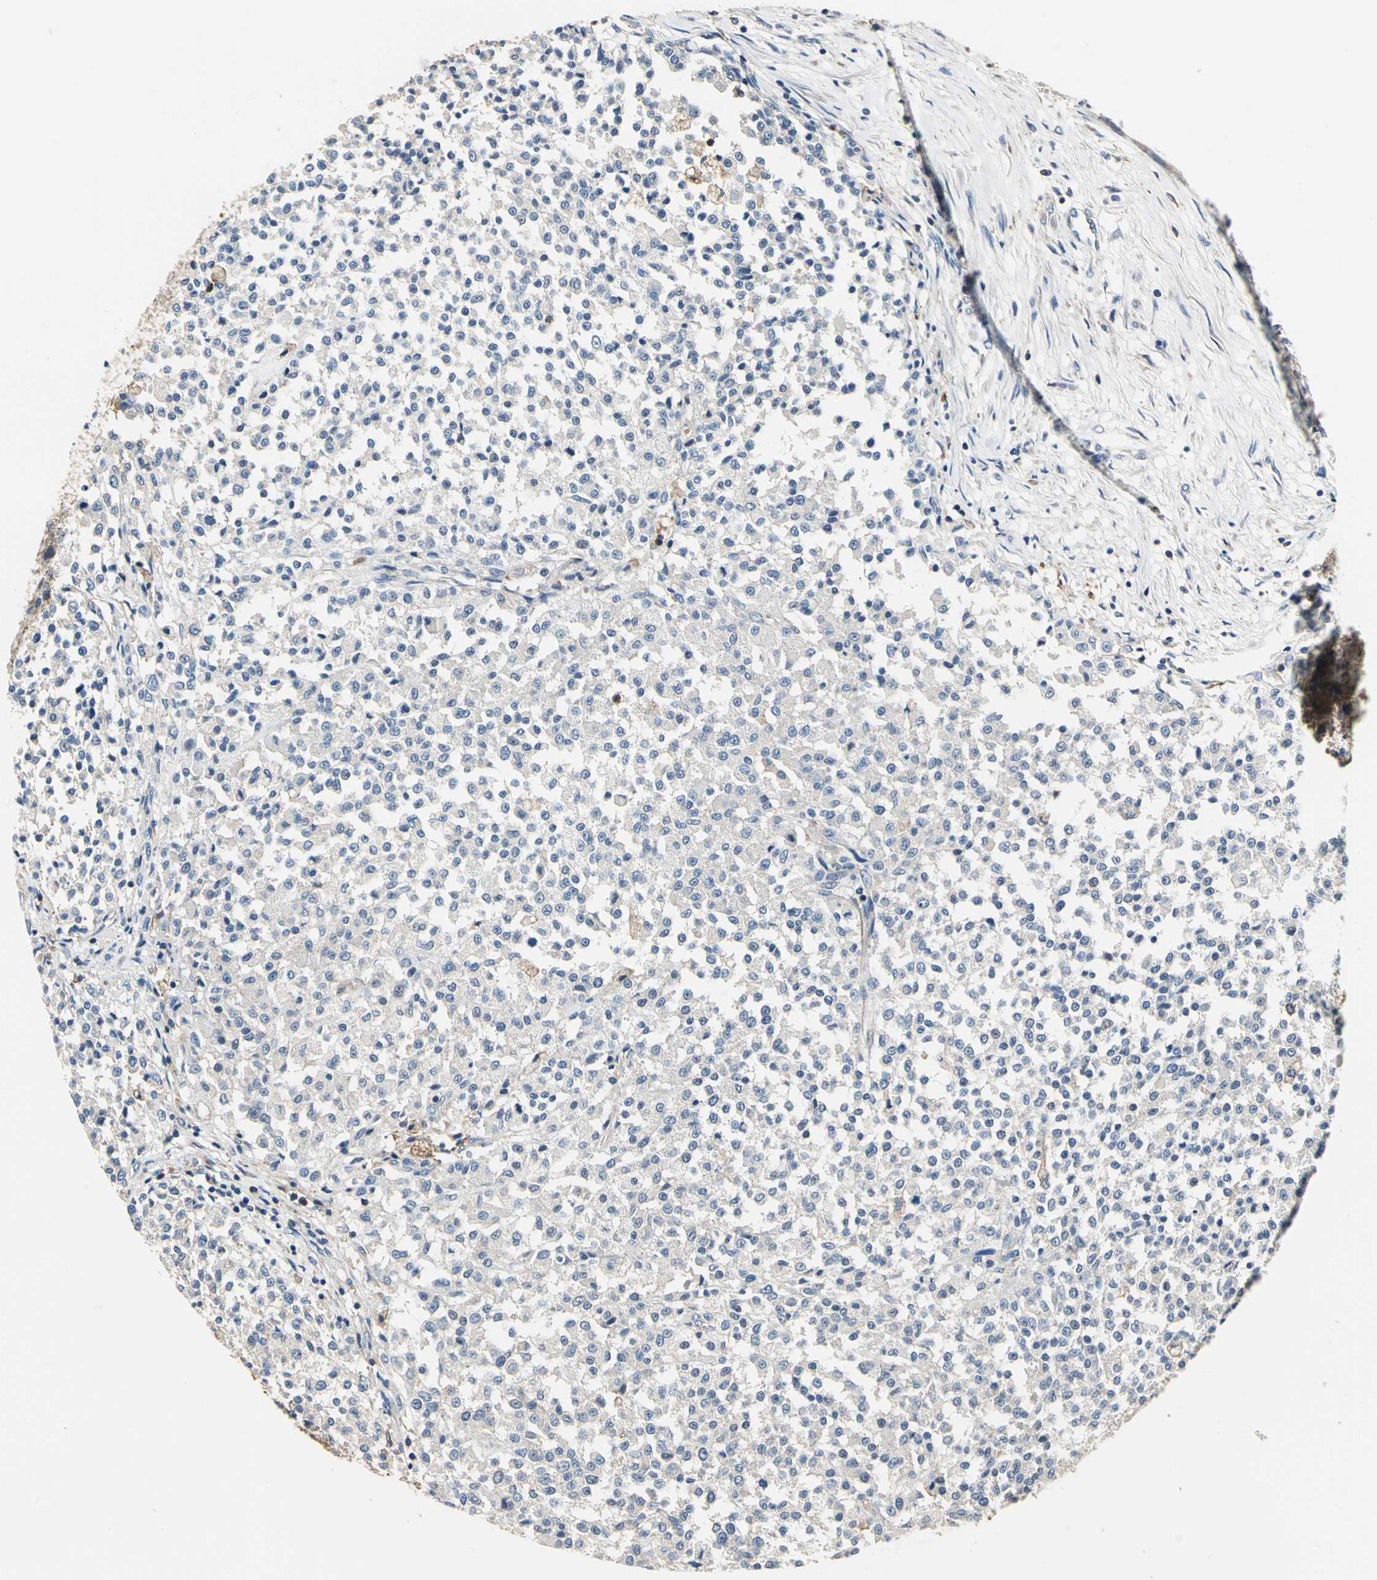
{"staining": {"intensity": "negative", "quantity": "none", "location": "none"}, "tissue": "testis cancer", "cell_type": "Tumor cells", "image_type": "cancer", "snomed": [{"axis": "morphology", "description": "Seminoma, NOS"}, {"axis": "topography", "description": "Testis"}], "caption": "Tumor cells show no significant protein staining in testis seminoma. The staining is performed using DAB brown chromogen with nuclei counter-stained in using hematoxylin.", "gene": "DDX3Y", "patient": {"sex": "male", "age": 59}}